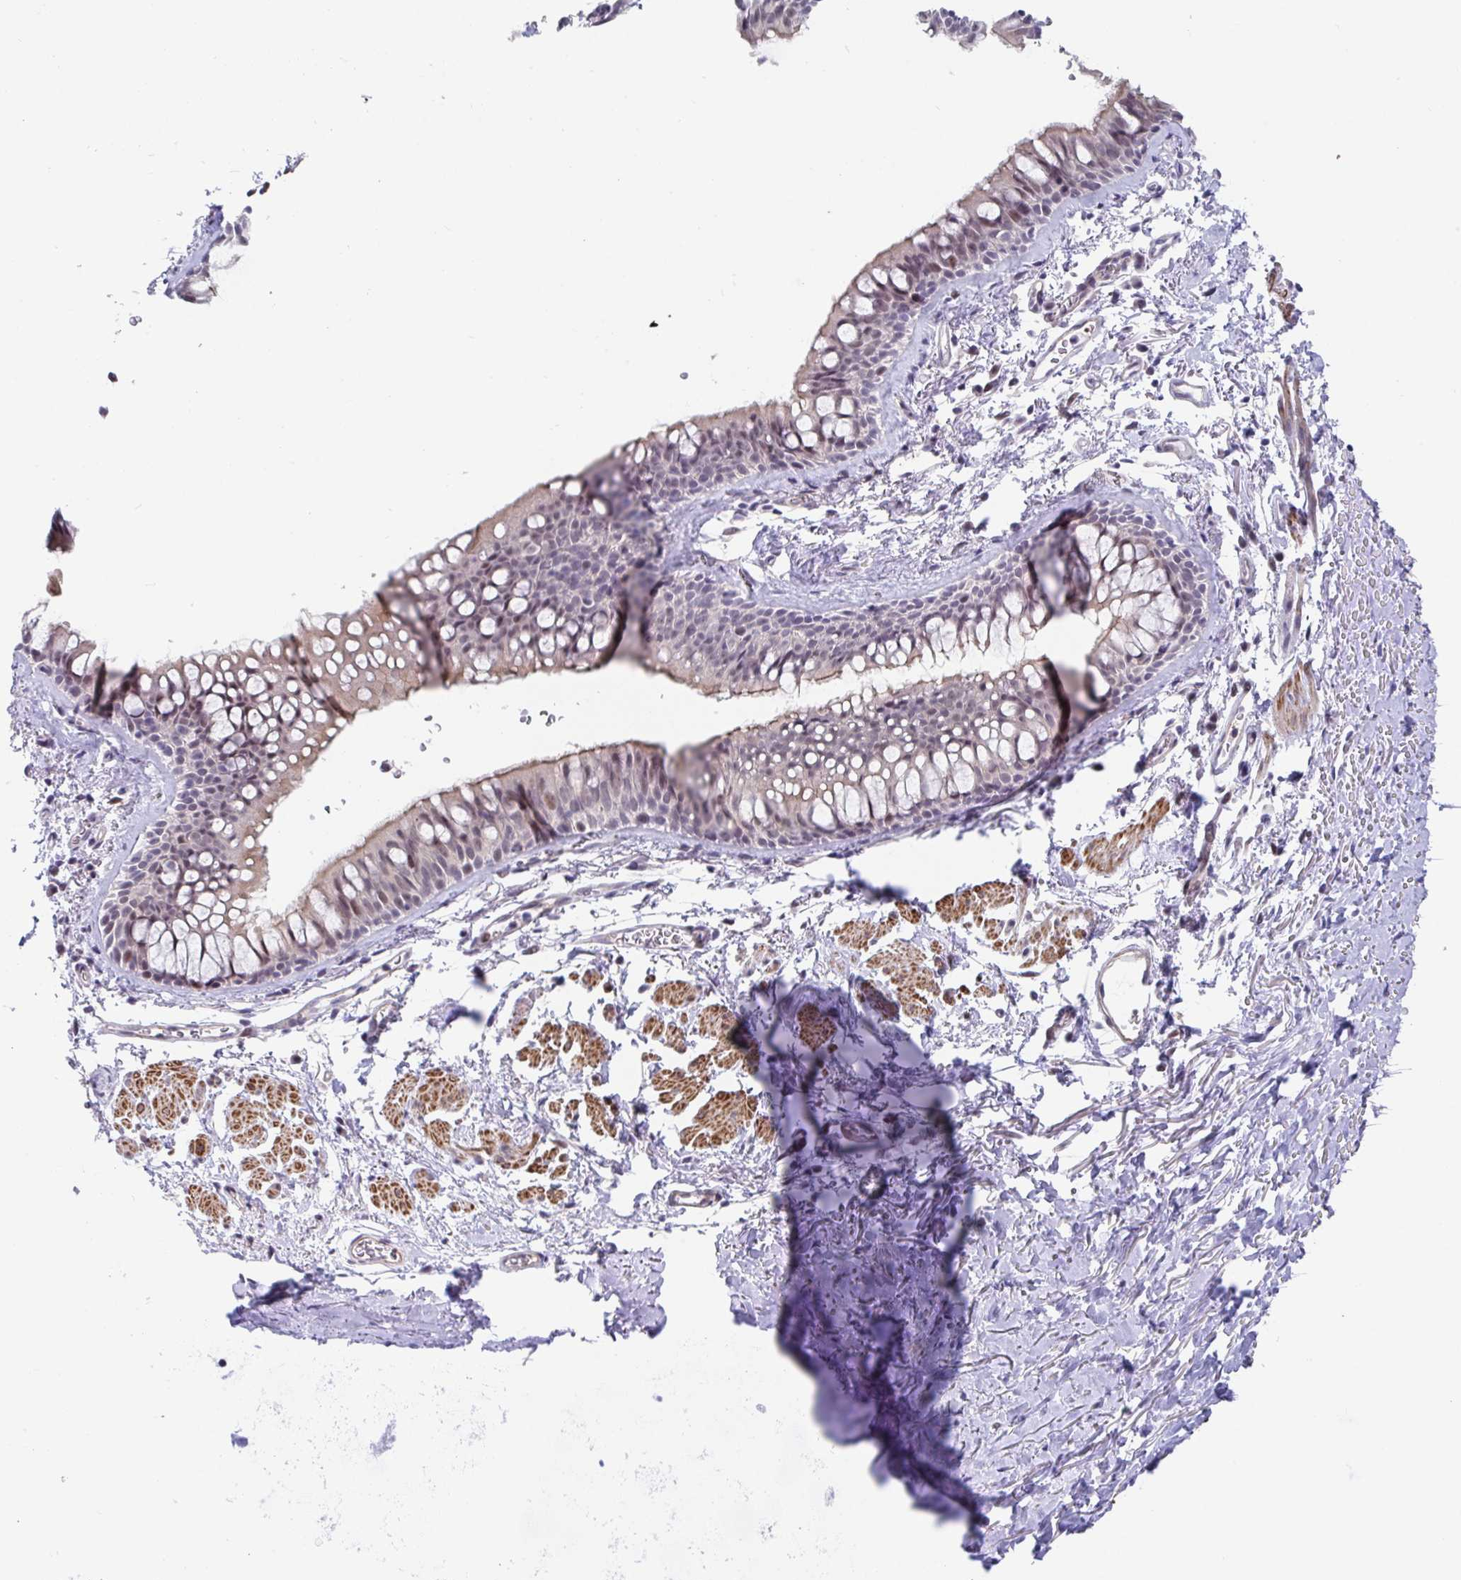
{"staining": {"intensity": "moderate", "quantity": "25%-75%", "location": "cytoplasmic/membranous,nuclear"}, "tissue": "bronchus", "cell_type": "Respiratory epithelial cells", "image_type": "normal", "snomed": [{"axis": "morphology", "description": "Normal tissue, NOS"}, {"axis": "topography", "description": "Cartilage tissue"}, {"axis": "topography", "description": "Bronchus"}], "caption": "An immunohistochemistry (IHC) histopathology image of normal tissue is shown. Protein staining in brown labels moderate cytoplasmic/membranous,nuclear positivity in bronchus within respiratory epithelial cells.", "gene": "WDR72", "patient": {"sex": "female", "age": 79}}